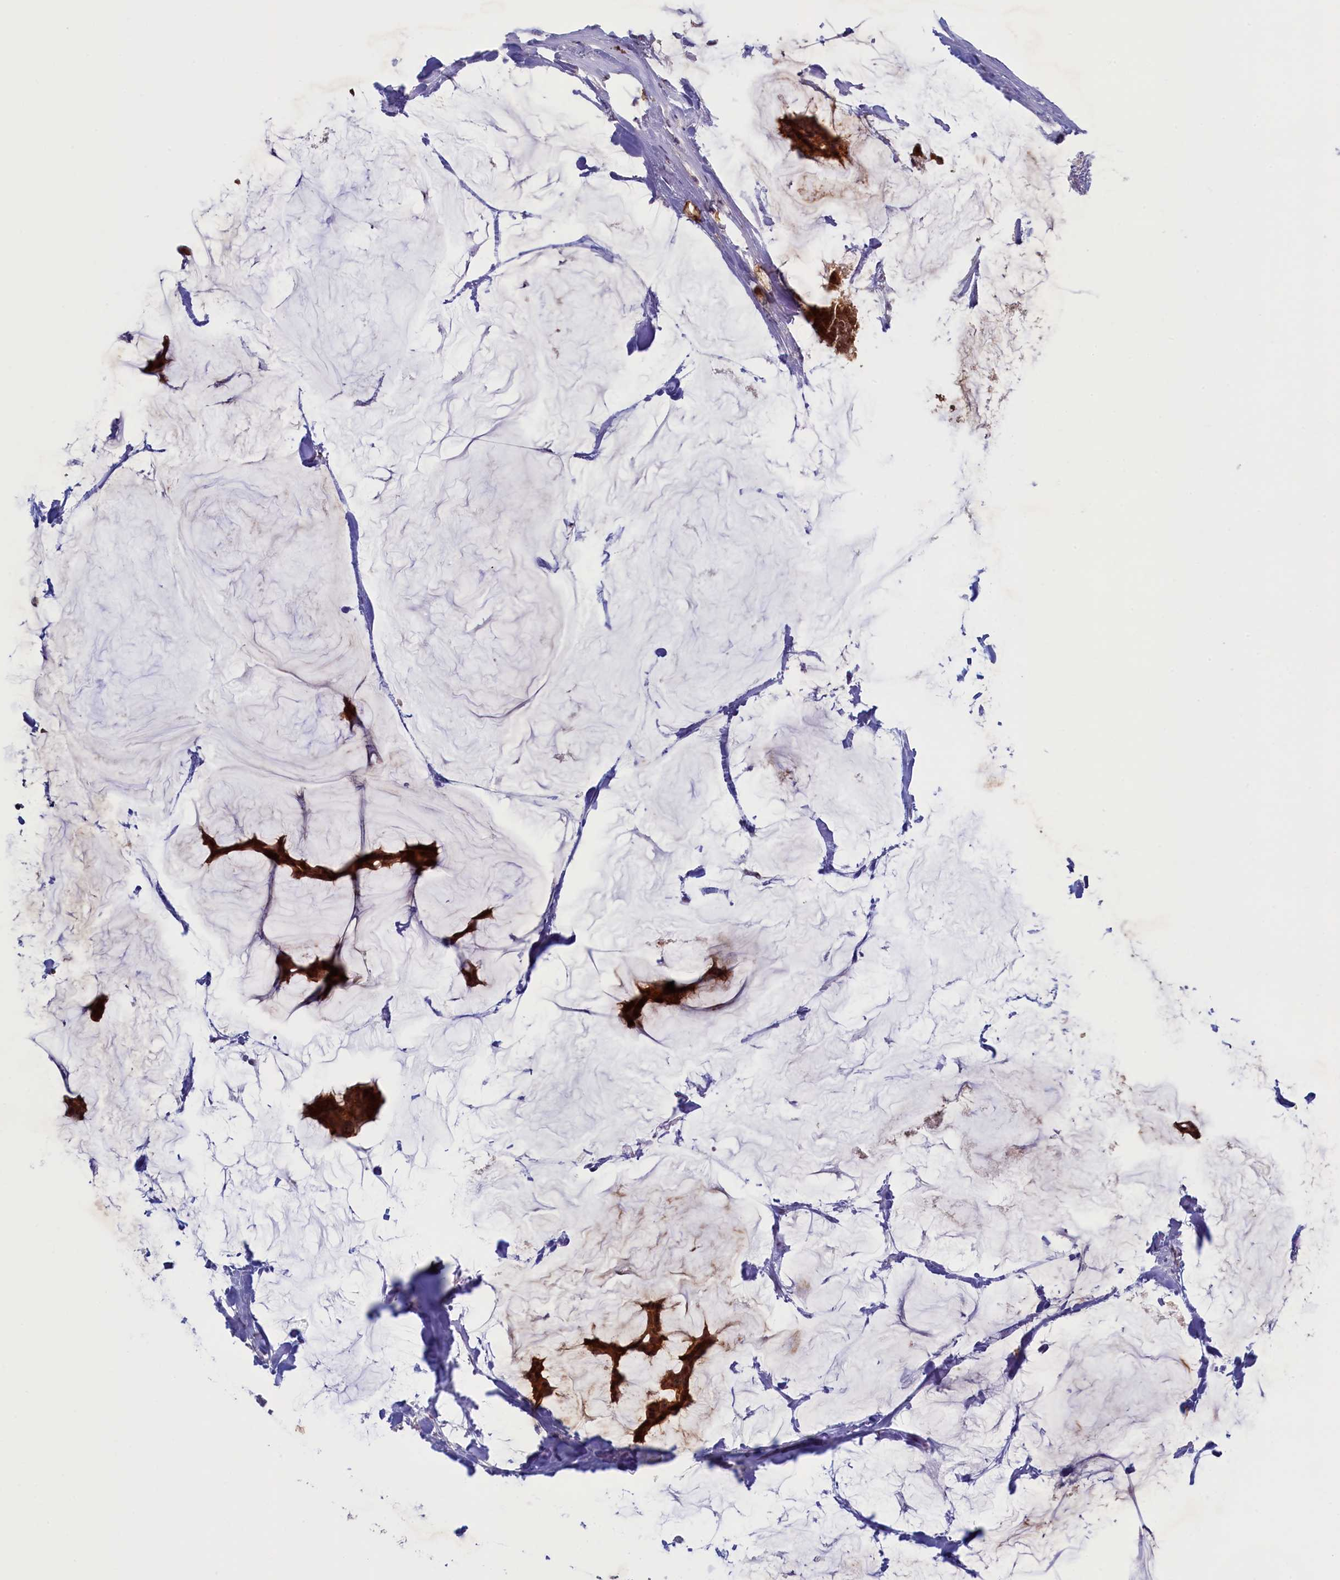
{"staining": {"intensity": "strong", "quantity": ">75%", "location": "cytoplasmic/membranous"}, "tissue": "breast cancer", "cell_type": "Tumor cells", "image_type": "cancer", "snomed": [{"axis": "morphology", "description": "Duct carcinoma"}, {"axis": "topography", "description": "Breast"}], "caption": "Protein staining shows strong cytoplasmic/membranous expression in approximately >75% of tumor cells in breast cancer (intraductal carcinoma).", "gene": "PACSIN3", "patient": {"sex": "female", "age": 93}}